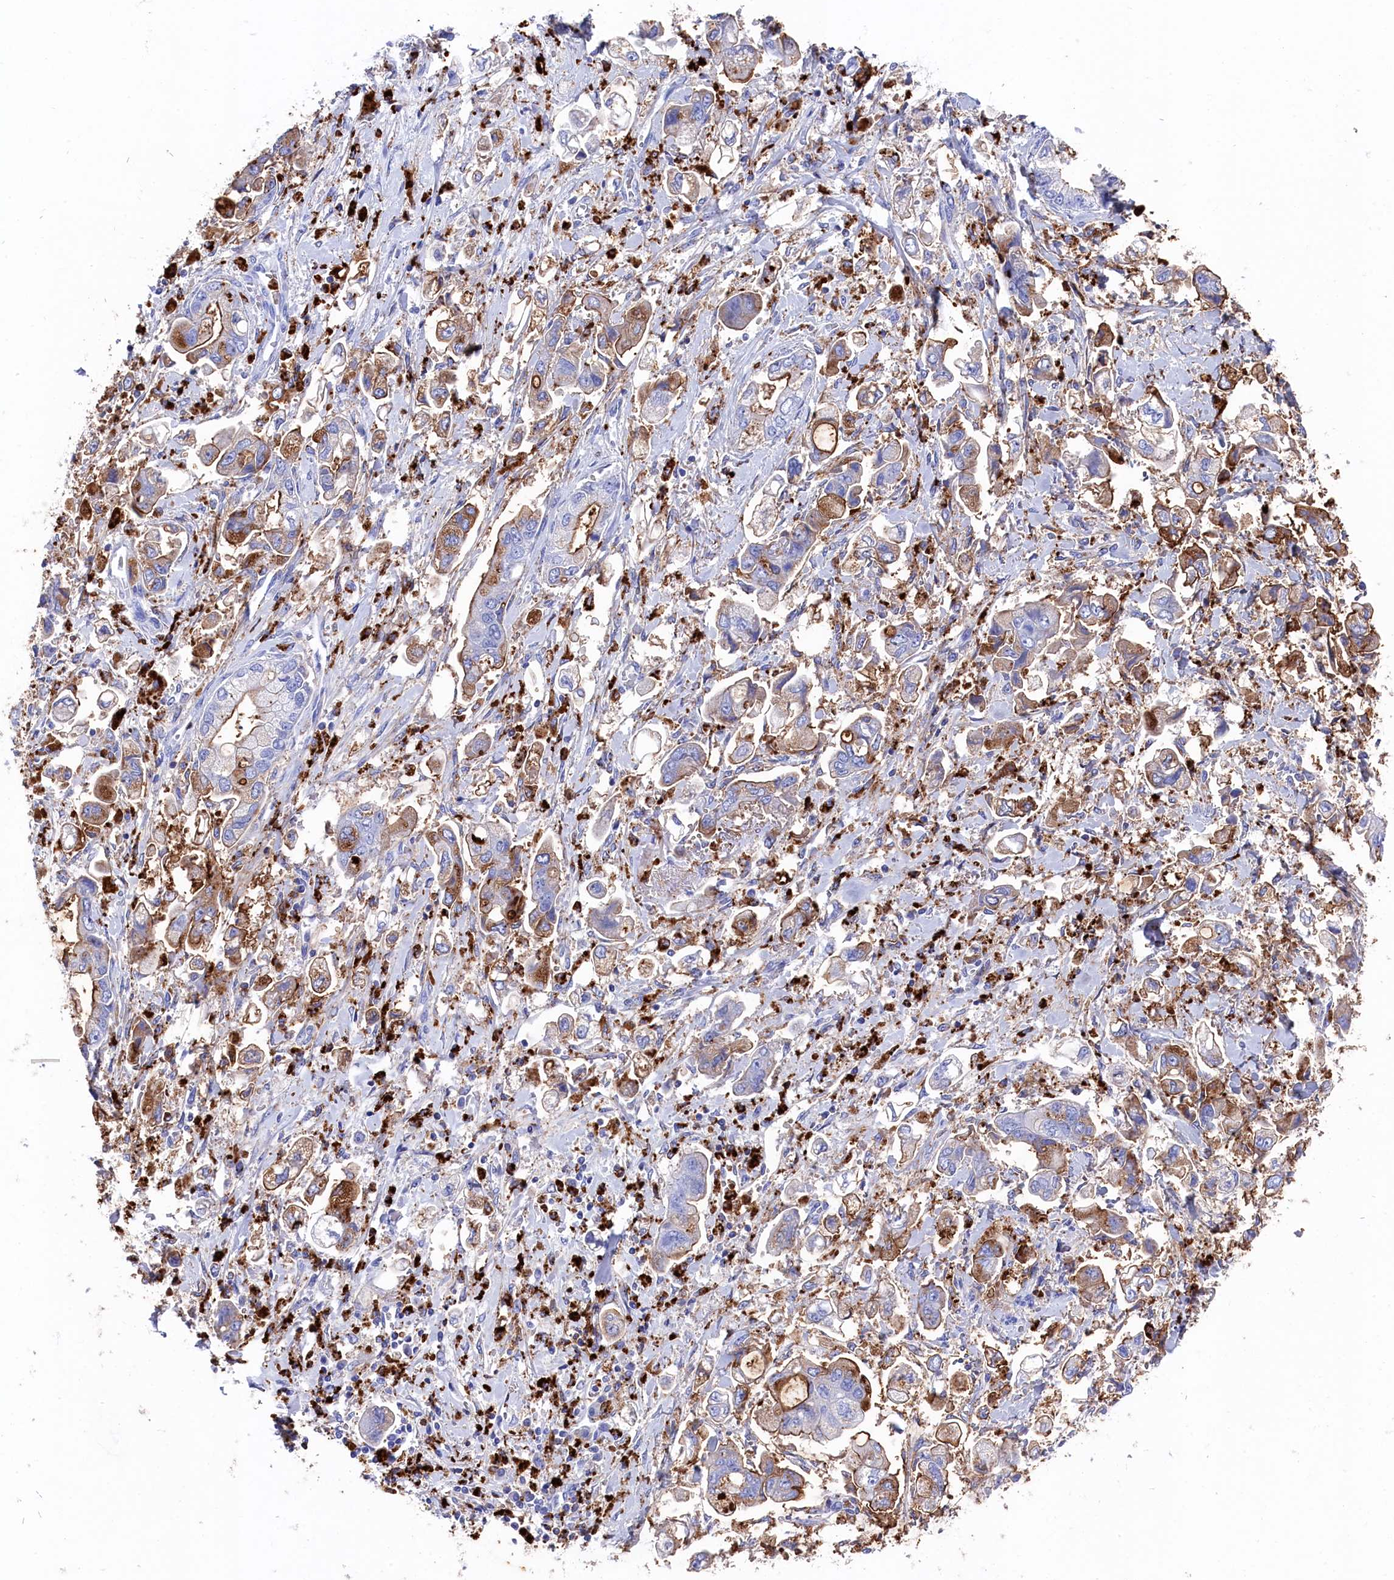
{"staining": {"intensity": "moderate", "quantity": "25%-75%", "location": "cytoplasmic/membranous"}, "tissue": "stomach cancer", "cell_type": "Tumor cells", "image_type": "cancer", "snomed": [{"axis": "morphology", "description": "Adenocarcinoma, NOS"}, {"axis": "topography", "description": "Stomach"}], "caption": "Moderate cytoplasmic/membranous expression is appreciated in about 25%-75% of tumor cells in stomach cancer.", "gene": "PLAC8", "patient": {"sex": "male", "age": 62}}